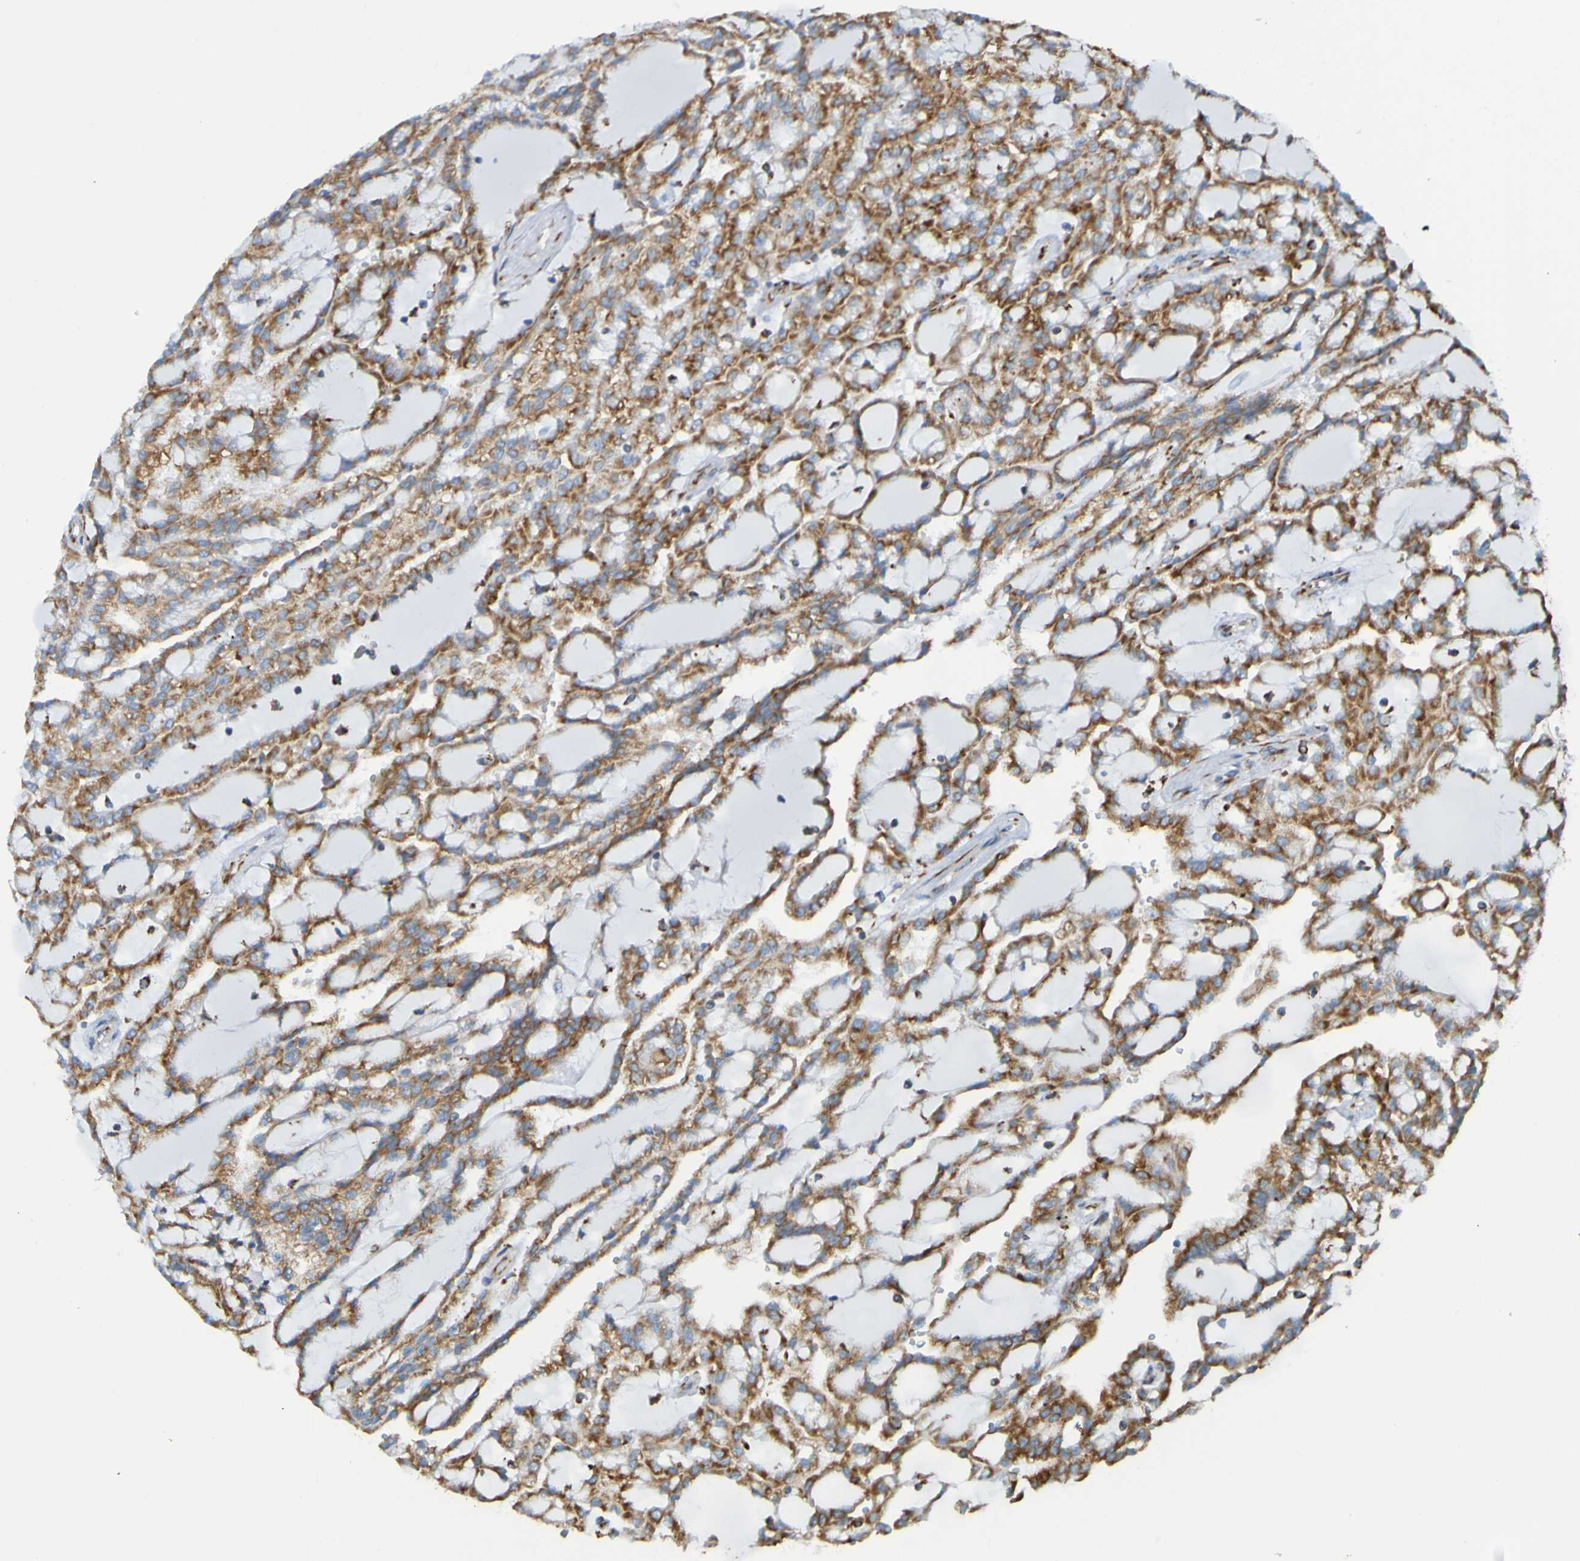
{"staining": {"intensity": "weak", "quantity": ">75%", "location": "cytoplasmic/membranous"}, "tissue": "renal cancer", "cell_type": "Tumor cells", "image_type": "cancer", "snomed": [{"axis": "morphology", "description": "Adenocarcinoma, NOS"}, {"axis": "topography", "description": "Kidney"}], "caption": "This photomicrograph demonstrates immunohistochemistry staining of renal cancer, with low weak cytoplasmic/membranous positivity in approximately >75% of tumor cells.", "gene": "SSR1", "patient": {"sex": "male", "age": 63}}